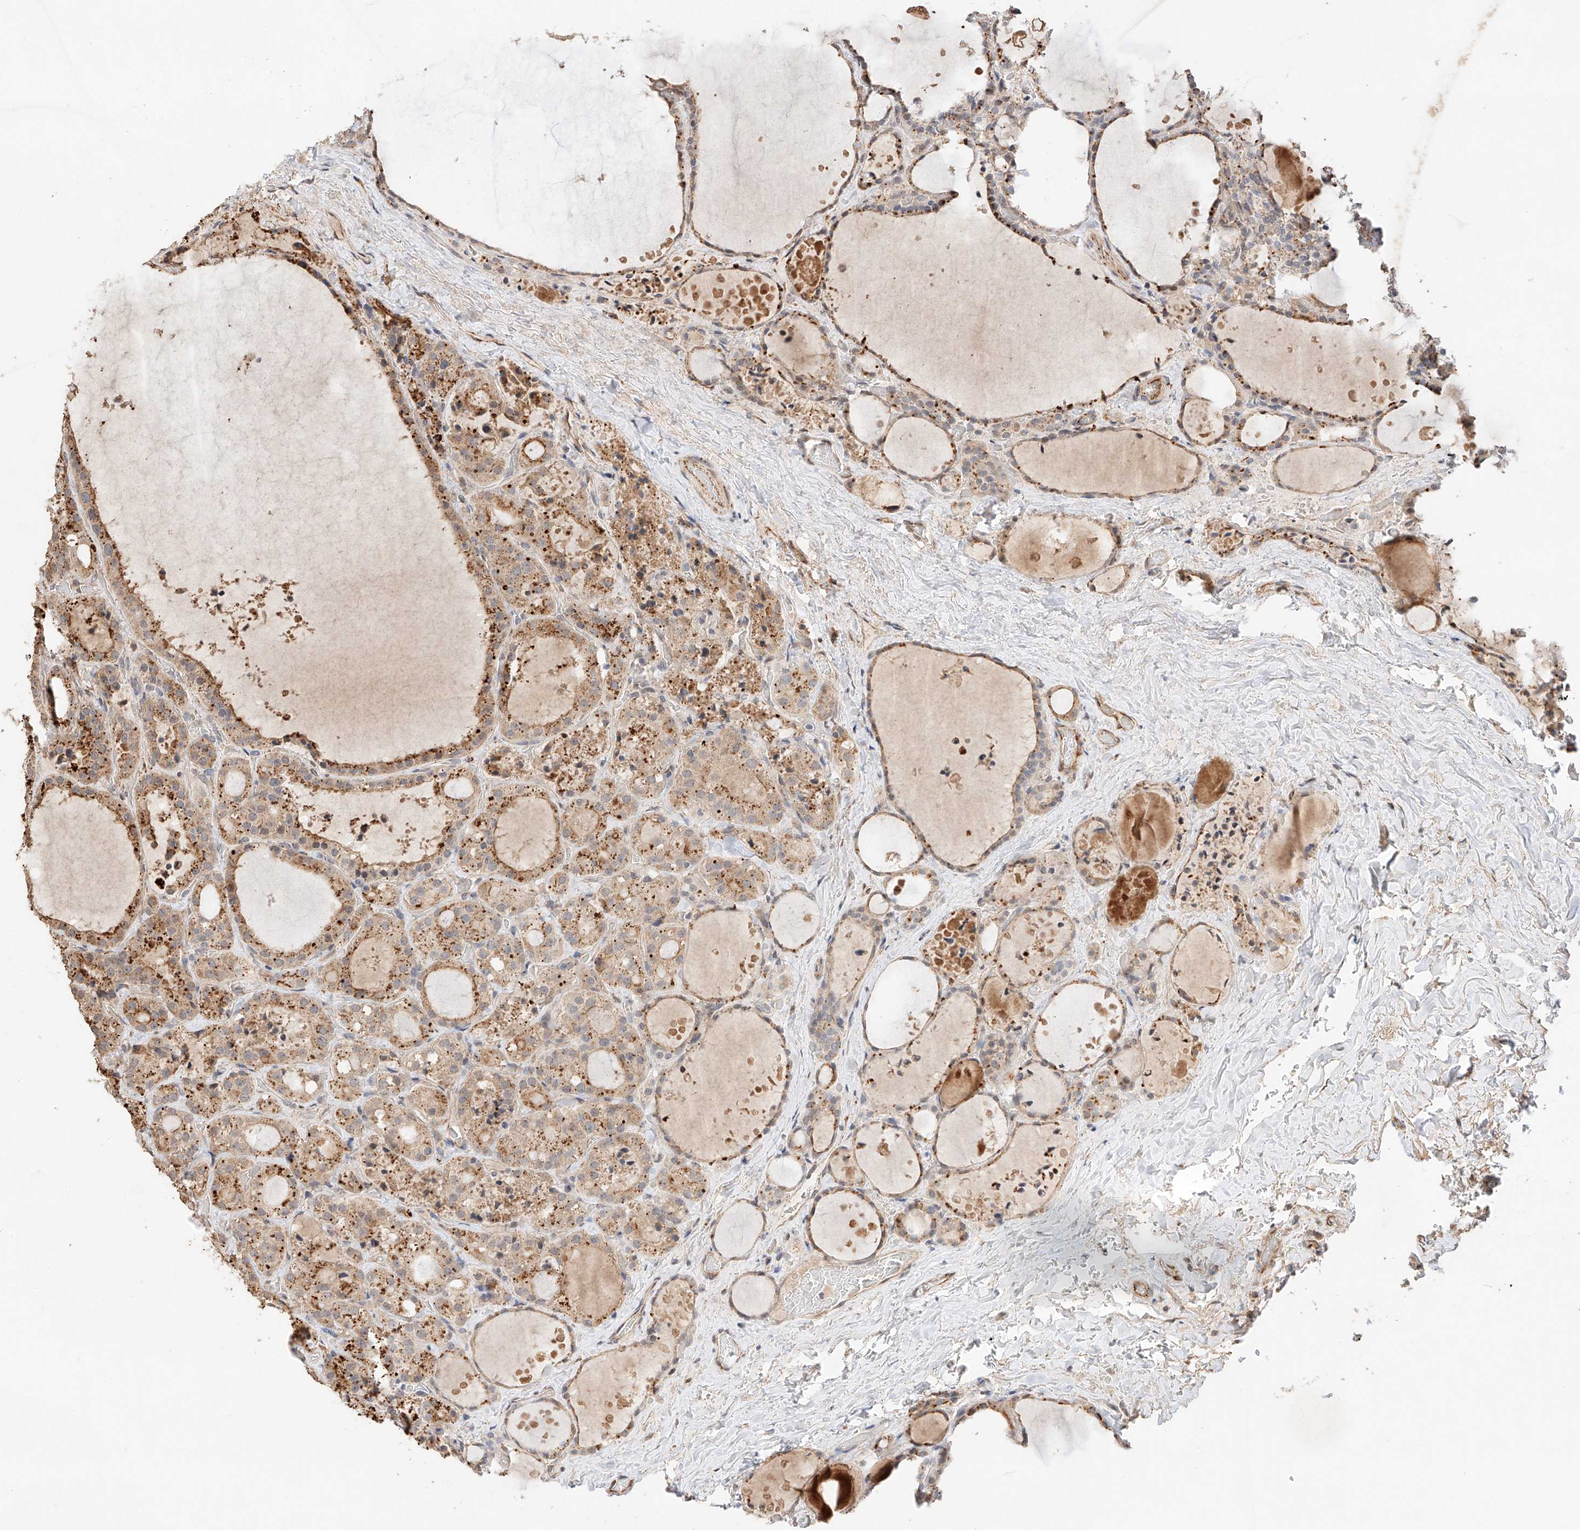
{"staining": {"intensity": "moderate", "quantity": ">75%", "location": "cytoplasmic/membranous"}, "tissue": "thyroid cancer", "cell_type": "Tumor cells", "image_type": "cancer", "snomed": [{"axis": "morphology", "description": "Papillary adenocarcinoma, NOS"}, {"axis": "topography", "description": "Thyroid gland"}], "caption": "Protein expression analysis of human thyroid cancer (papillary adenocarcinoma) reveals moderate cytoplasmic/membranous positivity in approximately >75% of tumor cells.", "gene": "SUSD6", "patient": {"sex": "male", "age": 77}}